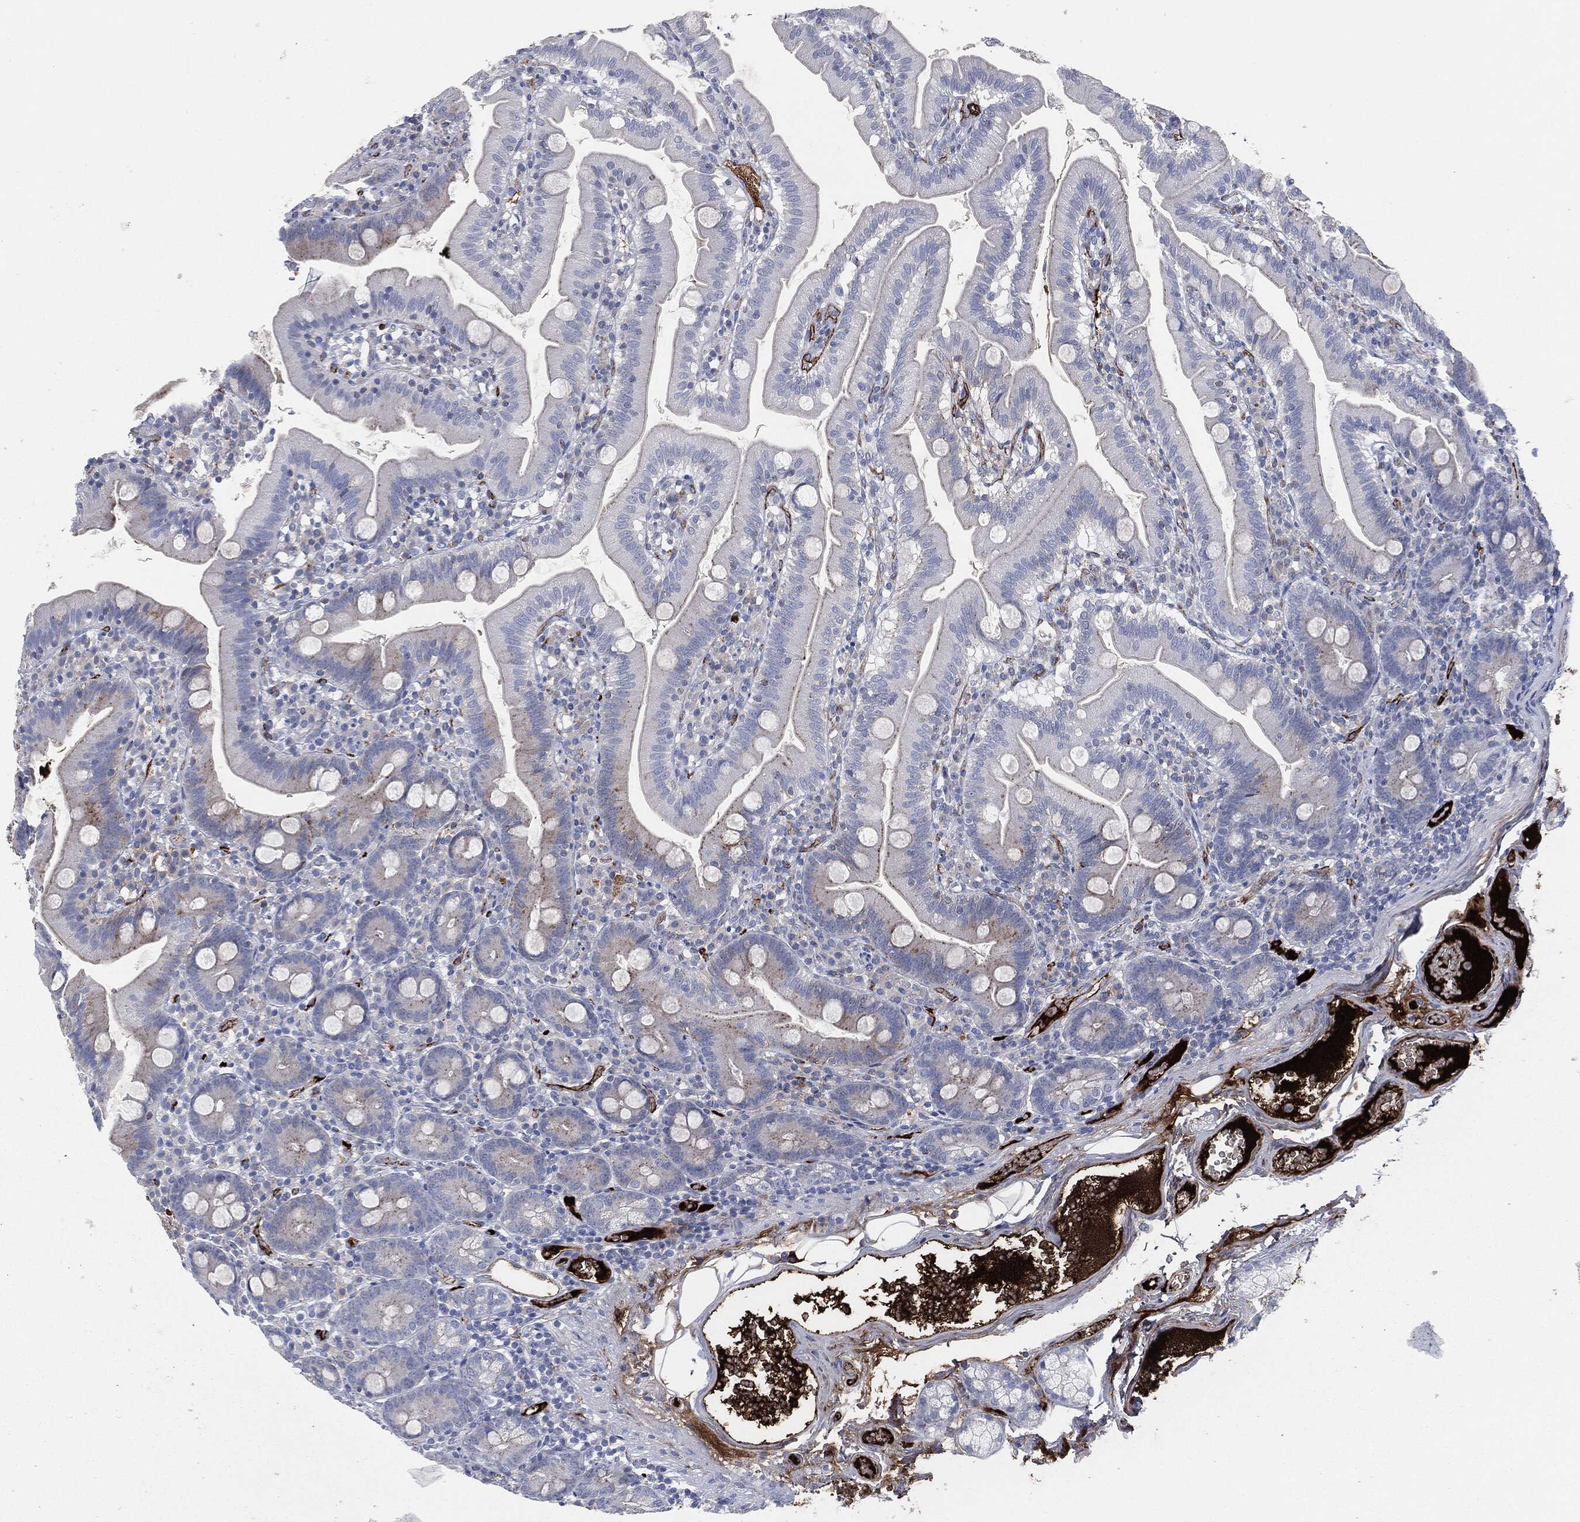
{"staining": {"intensity": "moderate", "quantity": "<25%", "location": "cytoplasmic/membranous"}, "tissue": "duodenum", "cell_type": "Glandular cells", "image_type": "normal", "snomed": [{"axis": "morphology", "description": "Normal tissue, NOS"}, {"axis": "topography", "description": "Duodenum"}], "caption": "Glandular cells show moderate cytoplasmic/membranous staining in about <25% of cells in normal duodenum.", "gene": "APOB", "patient": {"sex": "female", "age": 67}}